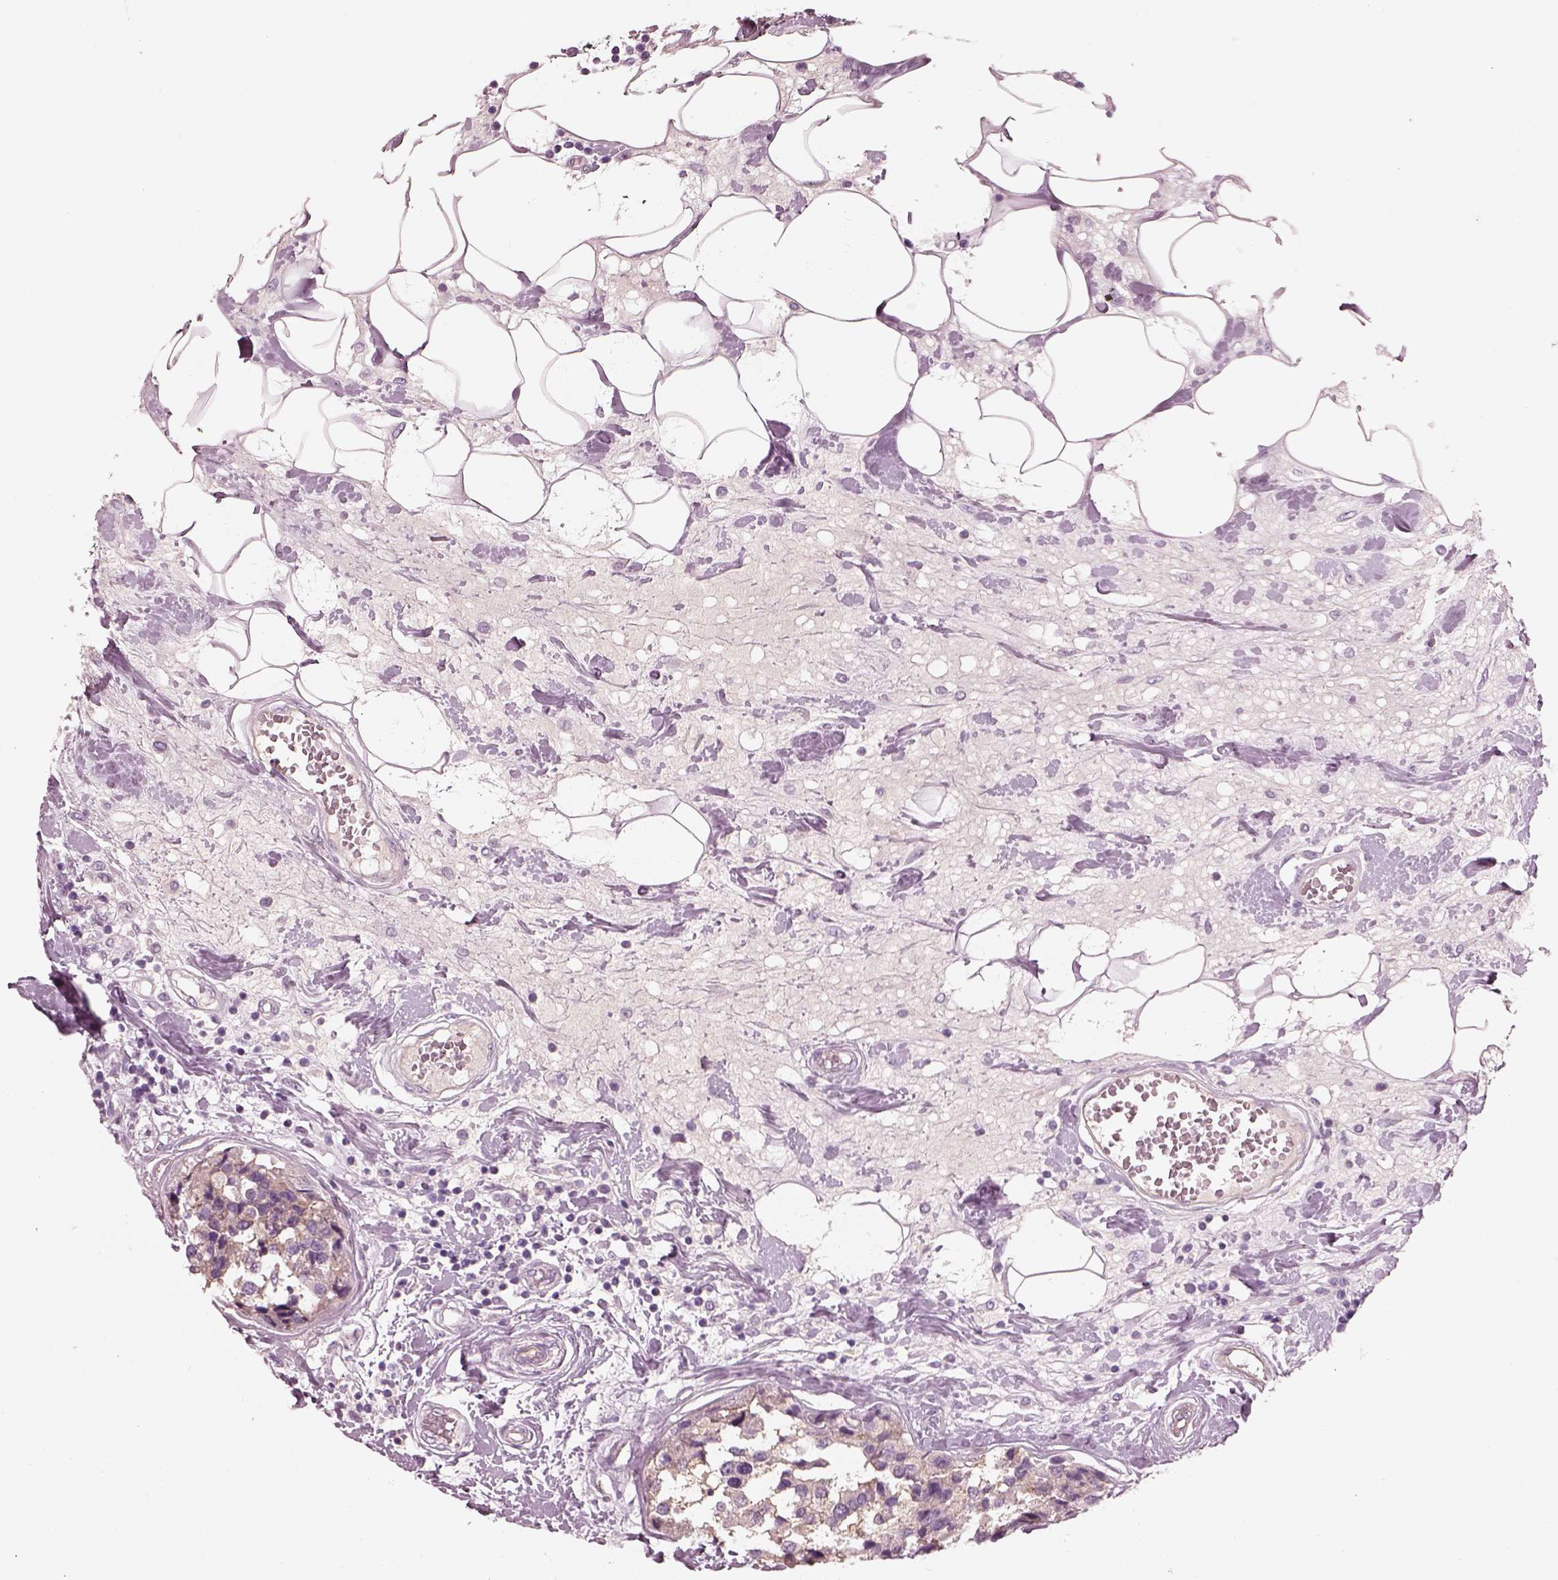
{"staining": {"intensity": "negative", "quantity": "none", "location": "none"}, "tissue": "breast cancer", "cell_type": "Tumor cells", "image_type": "cancer", "snomed": [{"axis": "morphology", "description": "Lobular carcinoma"}, {"axis": "topography", "description": "Breast"}], "caption": "Micrograph shows no significant protein expression in tumor cells of breast lobular carcinoma.", "gene": "IGLL1", "patient": {"sex": "female", "age": 59}}